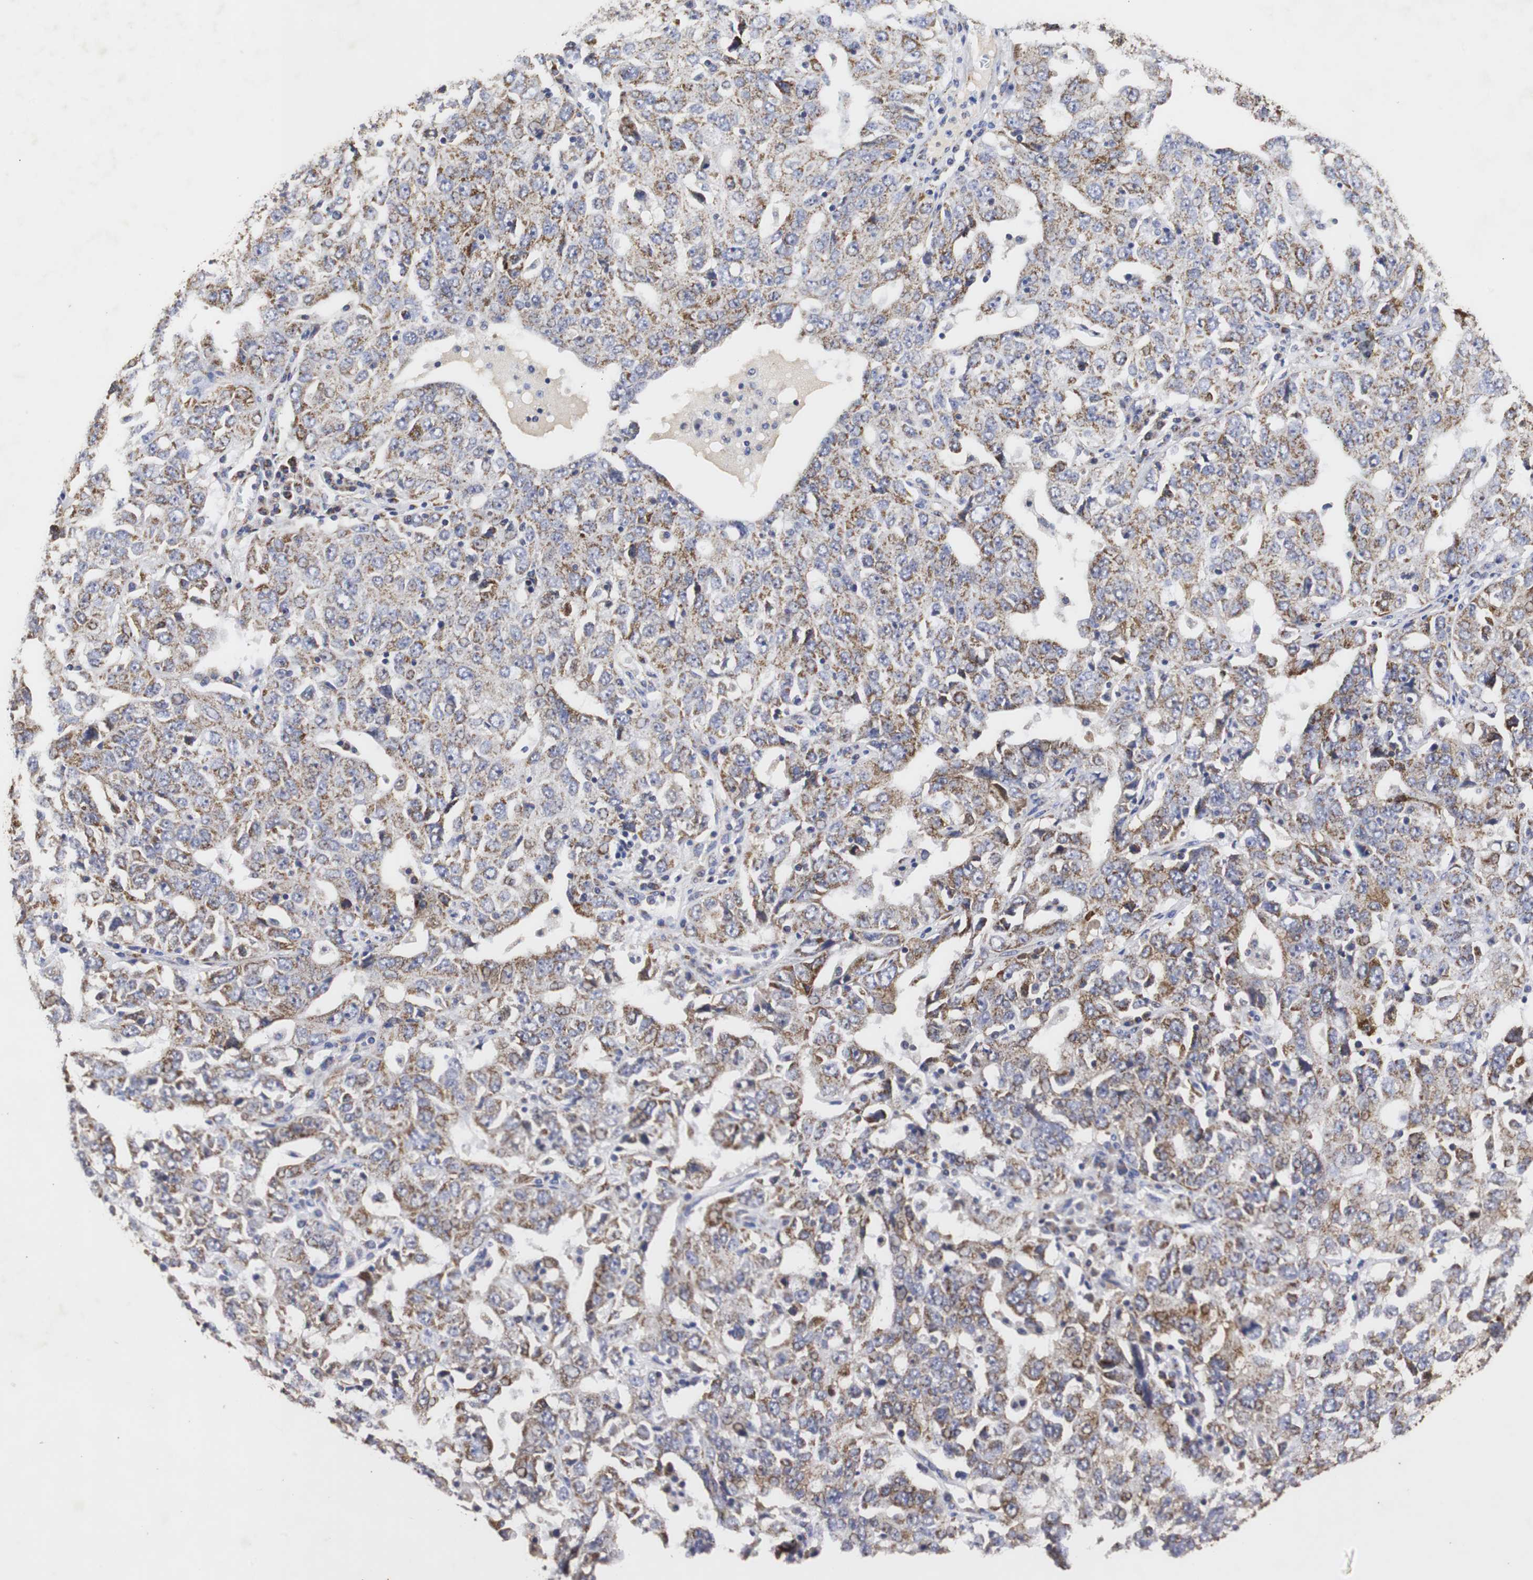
{"staining": {"intensity": "moderate", "quantity": "25%-75%", "location": "cytoplasmic/membranous"}, "tissue": "ovarian cancer", "cell_type": "Tumor cells", "image_type": "cancer", "snomed": [{"axis": "morphology", "description": "Carcinoma, endometroid"}, {"axis": "topography", "description": "Ovary"}], "caption": "A photomicrograph of human ovarian cancer (endometroid carcinoma) stained for a protein reveals moderate cytoplasmic/membranous brown staining in tumor cells.", "gene": "HSD17B10", "patient": {"sex": "female", "age": 62}}